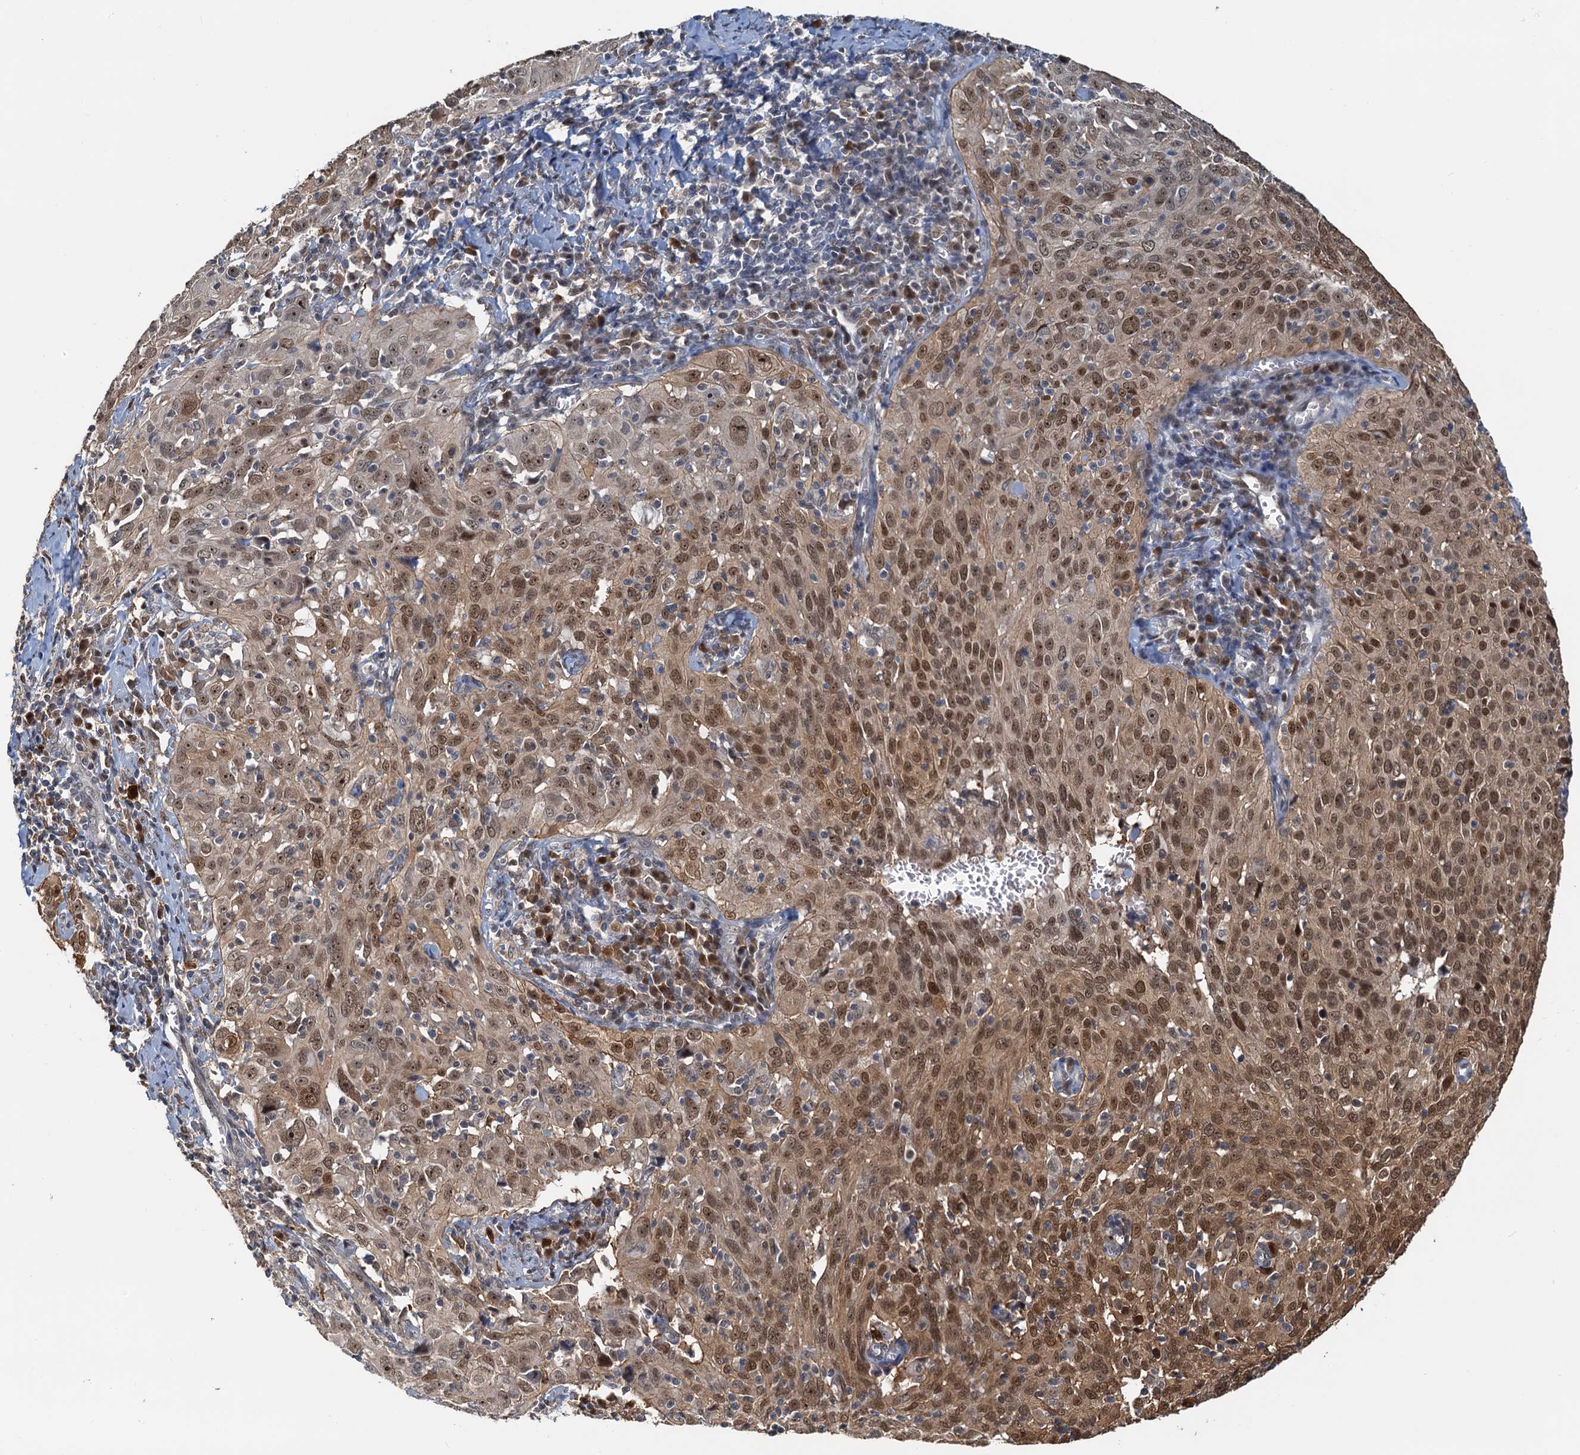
{"staining": {"intensity": "moderate", "quantity": ">75%", "location": "cytoplasmic/membranous,nuclear"}, "tissue": "cervical cancer", "cell_type": "Tumor cells", "image_type": "cancer", "snomed": [{"axis": "morphology", "description": "Squamous cell carcinoma, NOS"}, {"axis": "topography", "description": "Cervix"}], "caption": "Immunohistochemistry image of cervical cancer stained for a protein (brown), which exhibits medium levels of moderate cytoplasmic/membranous and nuclear positivity in about >75% of tumor cells.", "gene": "SPINDOC", "patient": {"sex": "female", "age": 31}}